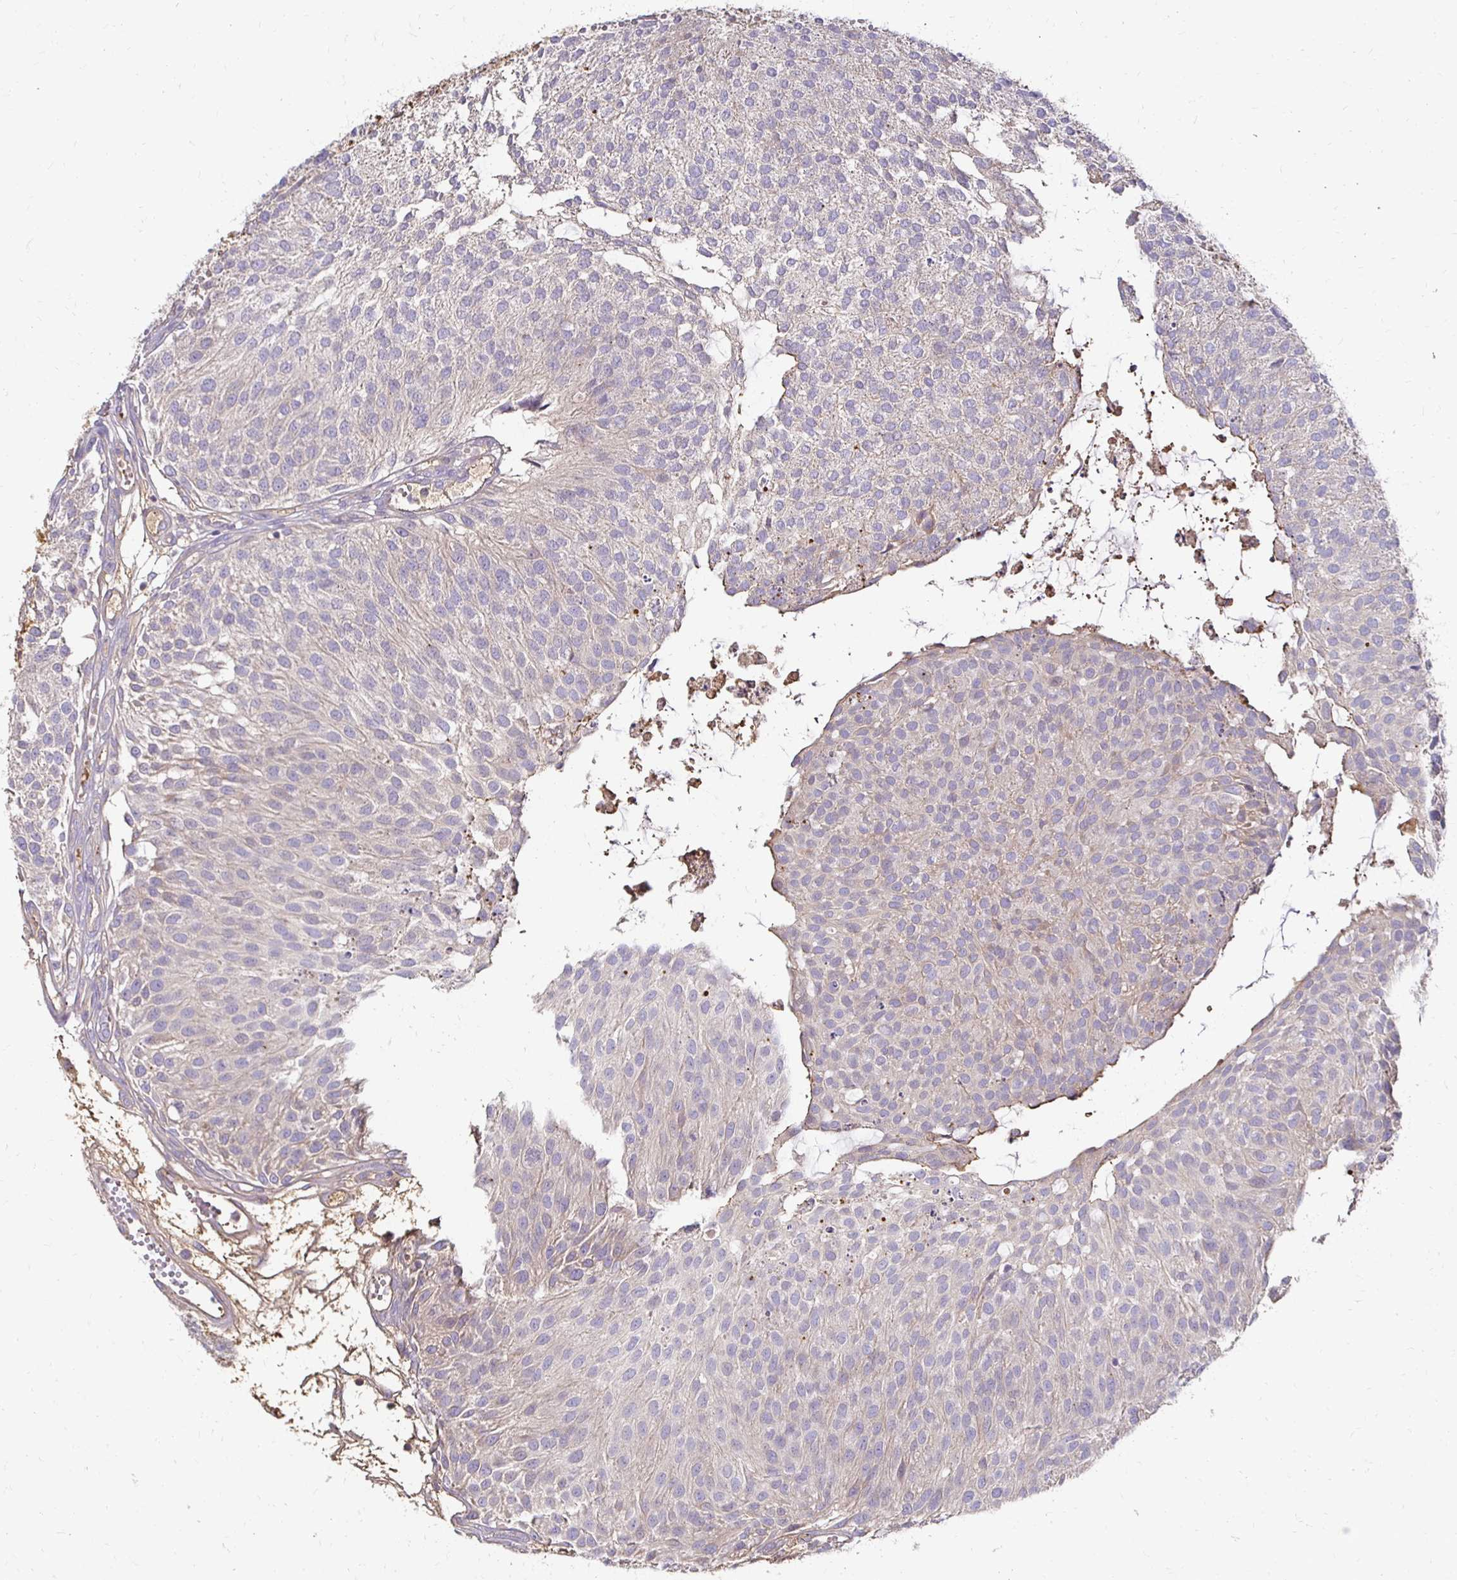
{"staining": {"intensity": "weak", "quantity": "25%-75%", "location": "cytoplasmic/membranous"}, "tissue": "urothelial cancer", "cell_type": "Tumor cells", "image_type": "cancer", "snomed": [{"axis": "morphology", "description": "Urothelial carcinoma, NOS"}, {"axis": "topography", "description": "Urinary bladder"}], "caption": "This photomicrograph demonstrates transitional cell carcinoma stained with immunohistochemistry (IHC) to label a protein in brown. The cytoplasmic/membranous of tumor cells show weak positivity for the protein. Nuclei are counter-stained blue.", "gene": "AKAP6", "patient": {"sex": "male", "age": 84}}